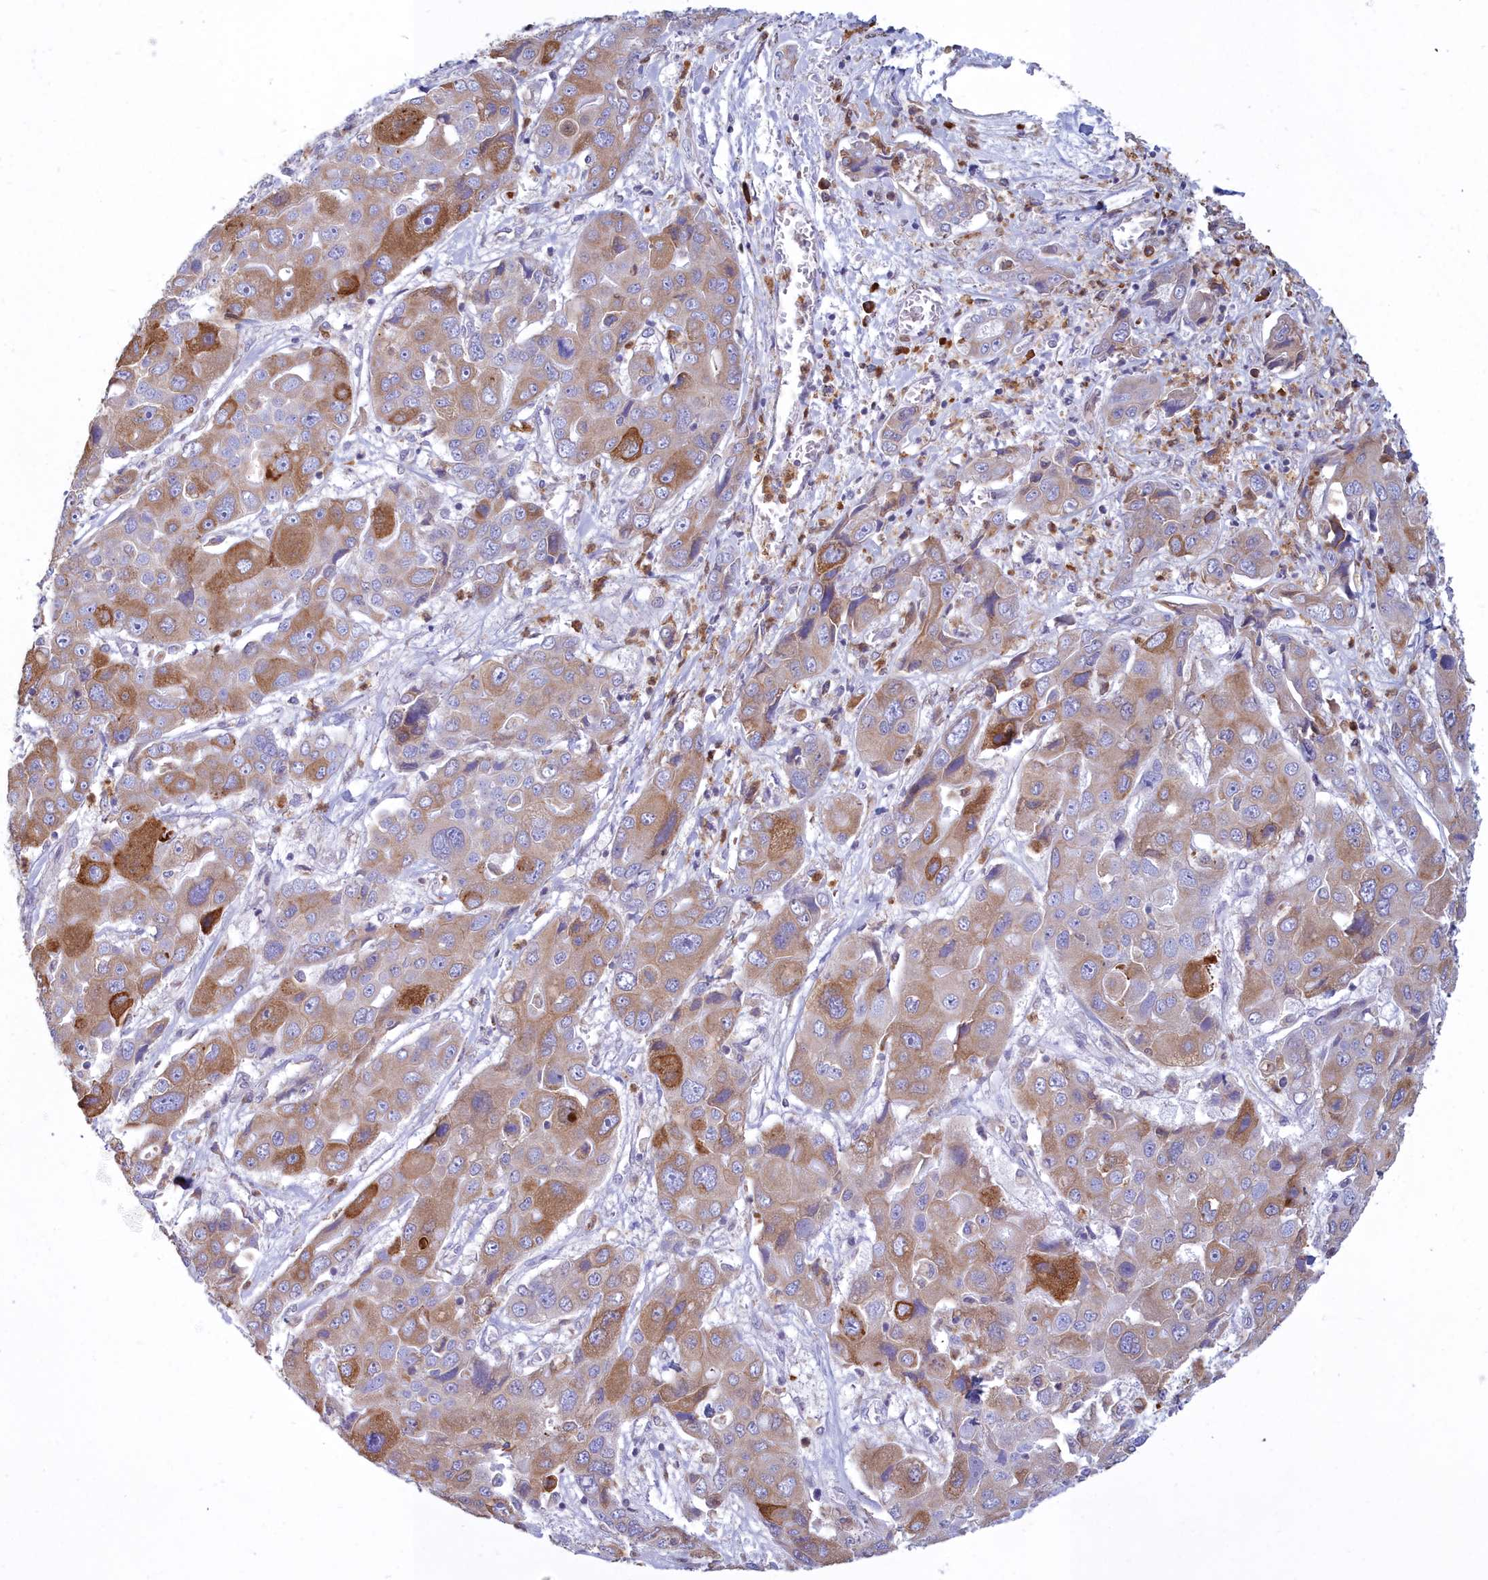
{"staining": {"intensity": "moderate", "quantity": "25%-75%", "location": "cytoplasmic/membranous"}, "tissue": "liver cancer", "cell_type": "Tumor cells", "image_type": "cancer", "snomed": [{"axis": "morphology", "description": "Cholangiocarcinoma"}, {"axis": "topography", "description": "Liver"}], "caption": "Liver cancer stained with a protein marker demonstrates moderate staining in tumor cells.", "gene": "HM13", "patient": {"sex": "male", "age": 67}}